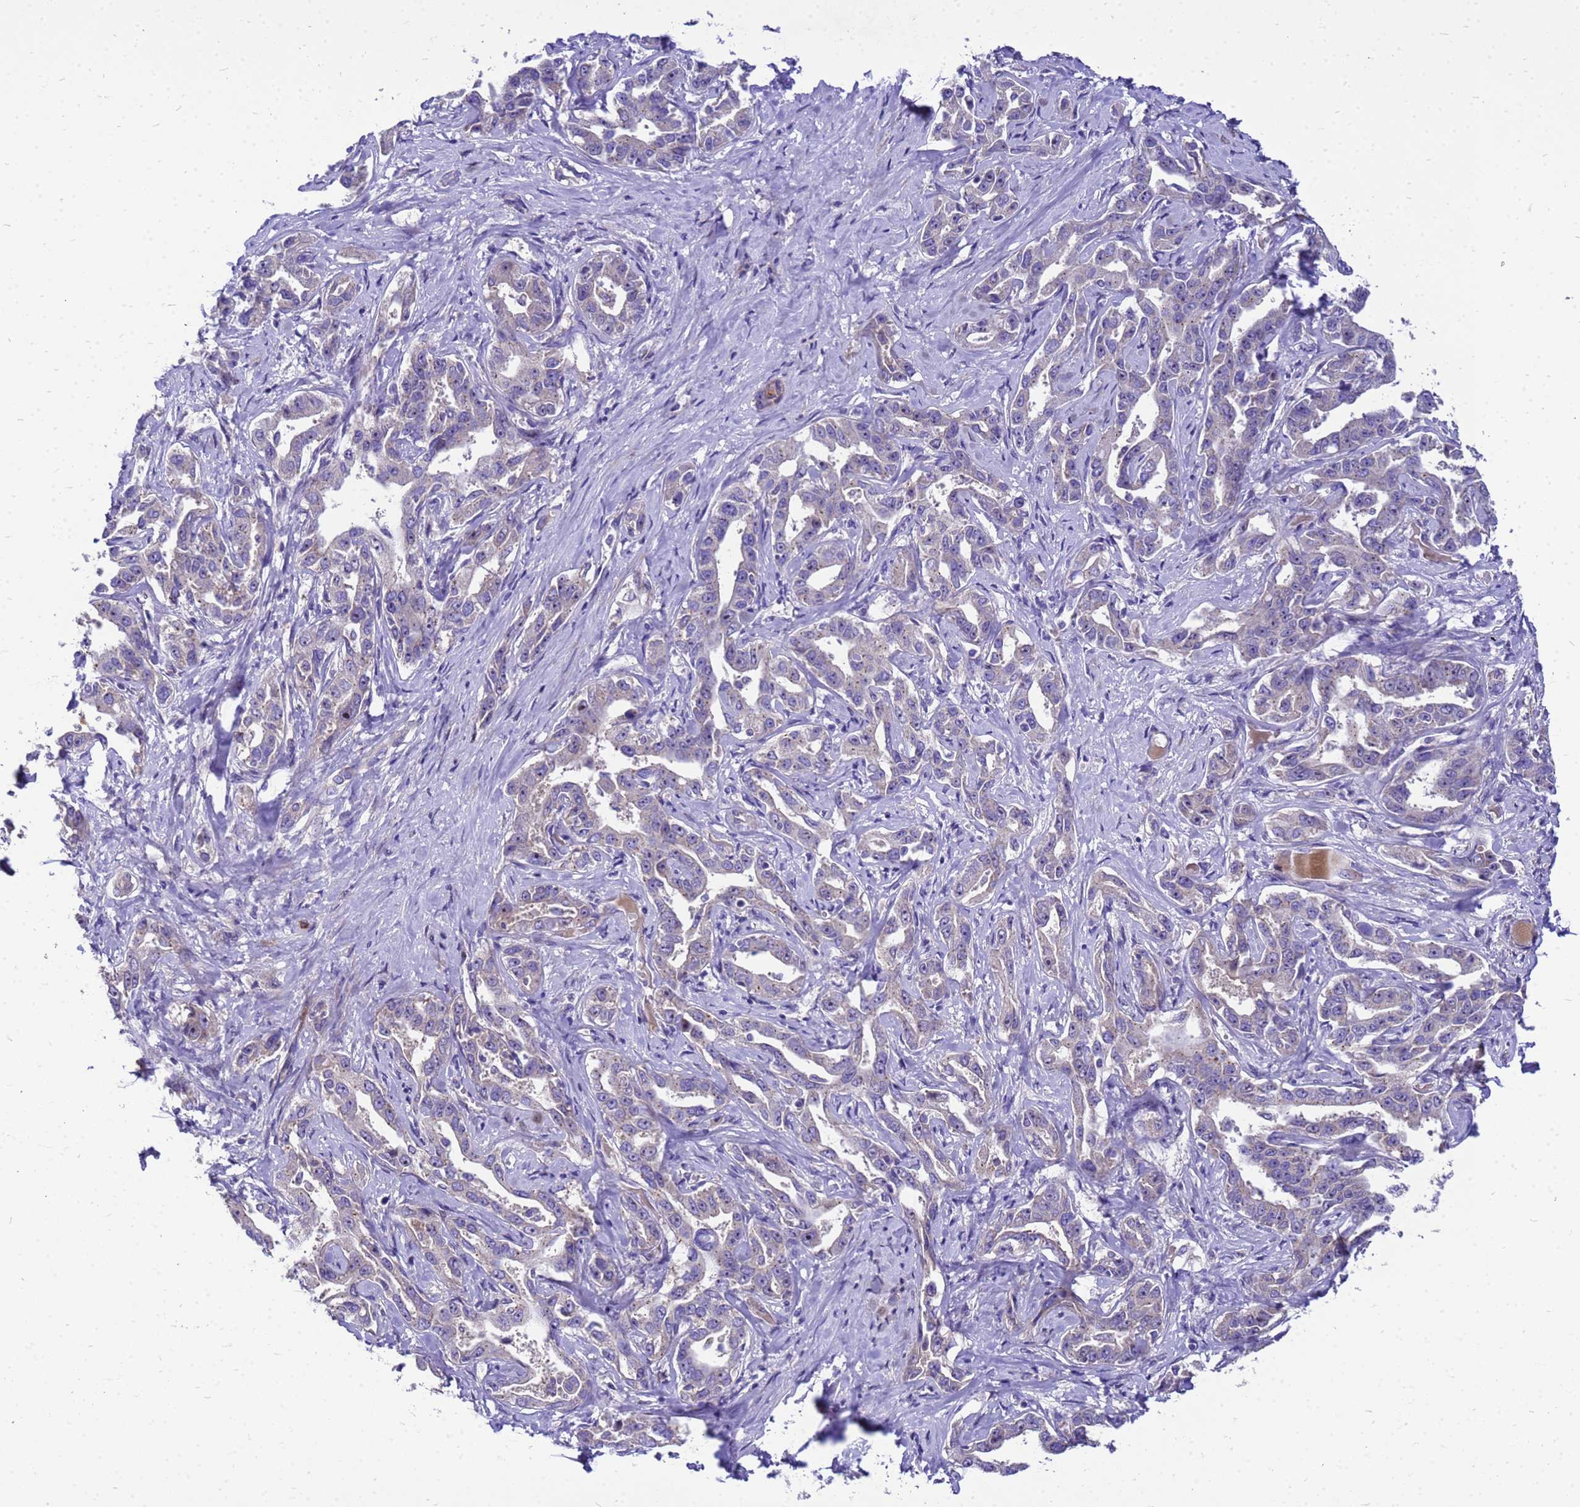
{"staining": {"intensity": "negative", "quantity": "none", "location": "none"}, "tissue": "liver cancer", "cell_type": "Tumor cells", "image_type": "cancer", "snomed": [{"axis": "morphology", "description": "Cholangiocarcinoma"}, {"axis": "topography", "description": "Liver"}], "caption": "The image demonstrates no significant positivity in tumor cells of liver cholangiocarcinoma.", "gene": "POP7", "patient": {"sex": "male", "age": 59}}